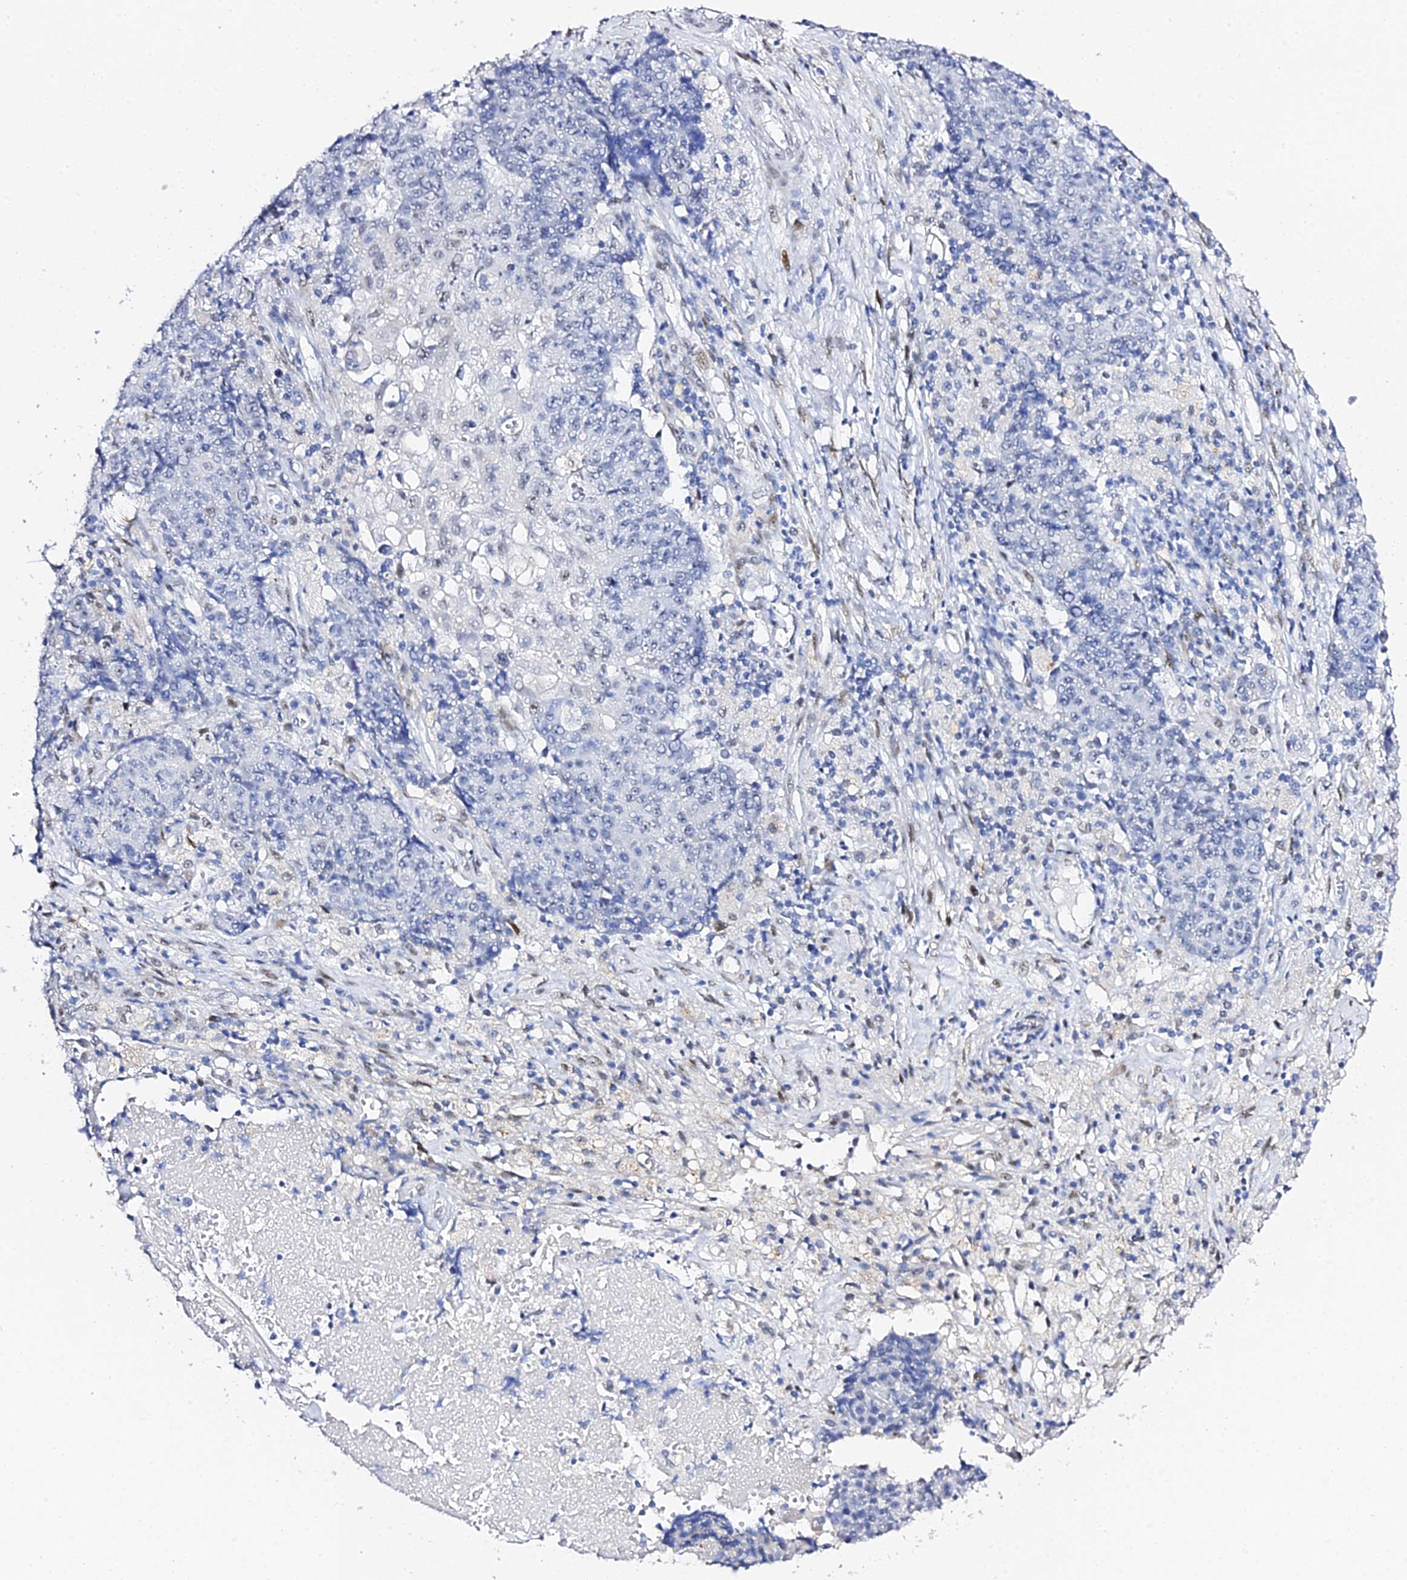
{"staining": {"intensity": "negative", "quantity": "none", "location": "none"}, "tissue": "ovarian cancer", "cell_type": "Tumor cells", "image_type": "cancer", "snomed": [{"axis": "morphology", "description": "Carcinoma, endometroid"}, {"axis": "topography", "description": "Ovary"}], "caption": "Tumor cells are negative for protein expression in human ovarian endometroid carcinoma.", "gene": "POFUT2", "patient": {"sex": "female", "age": 42}}